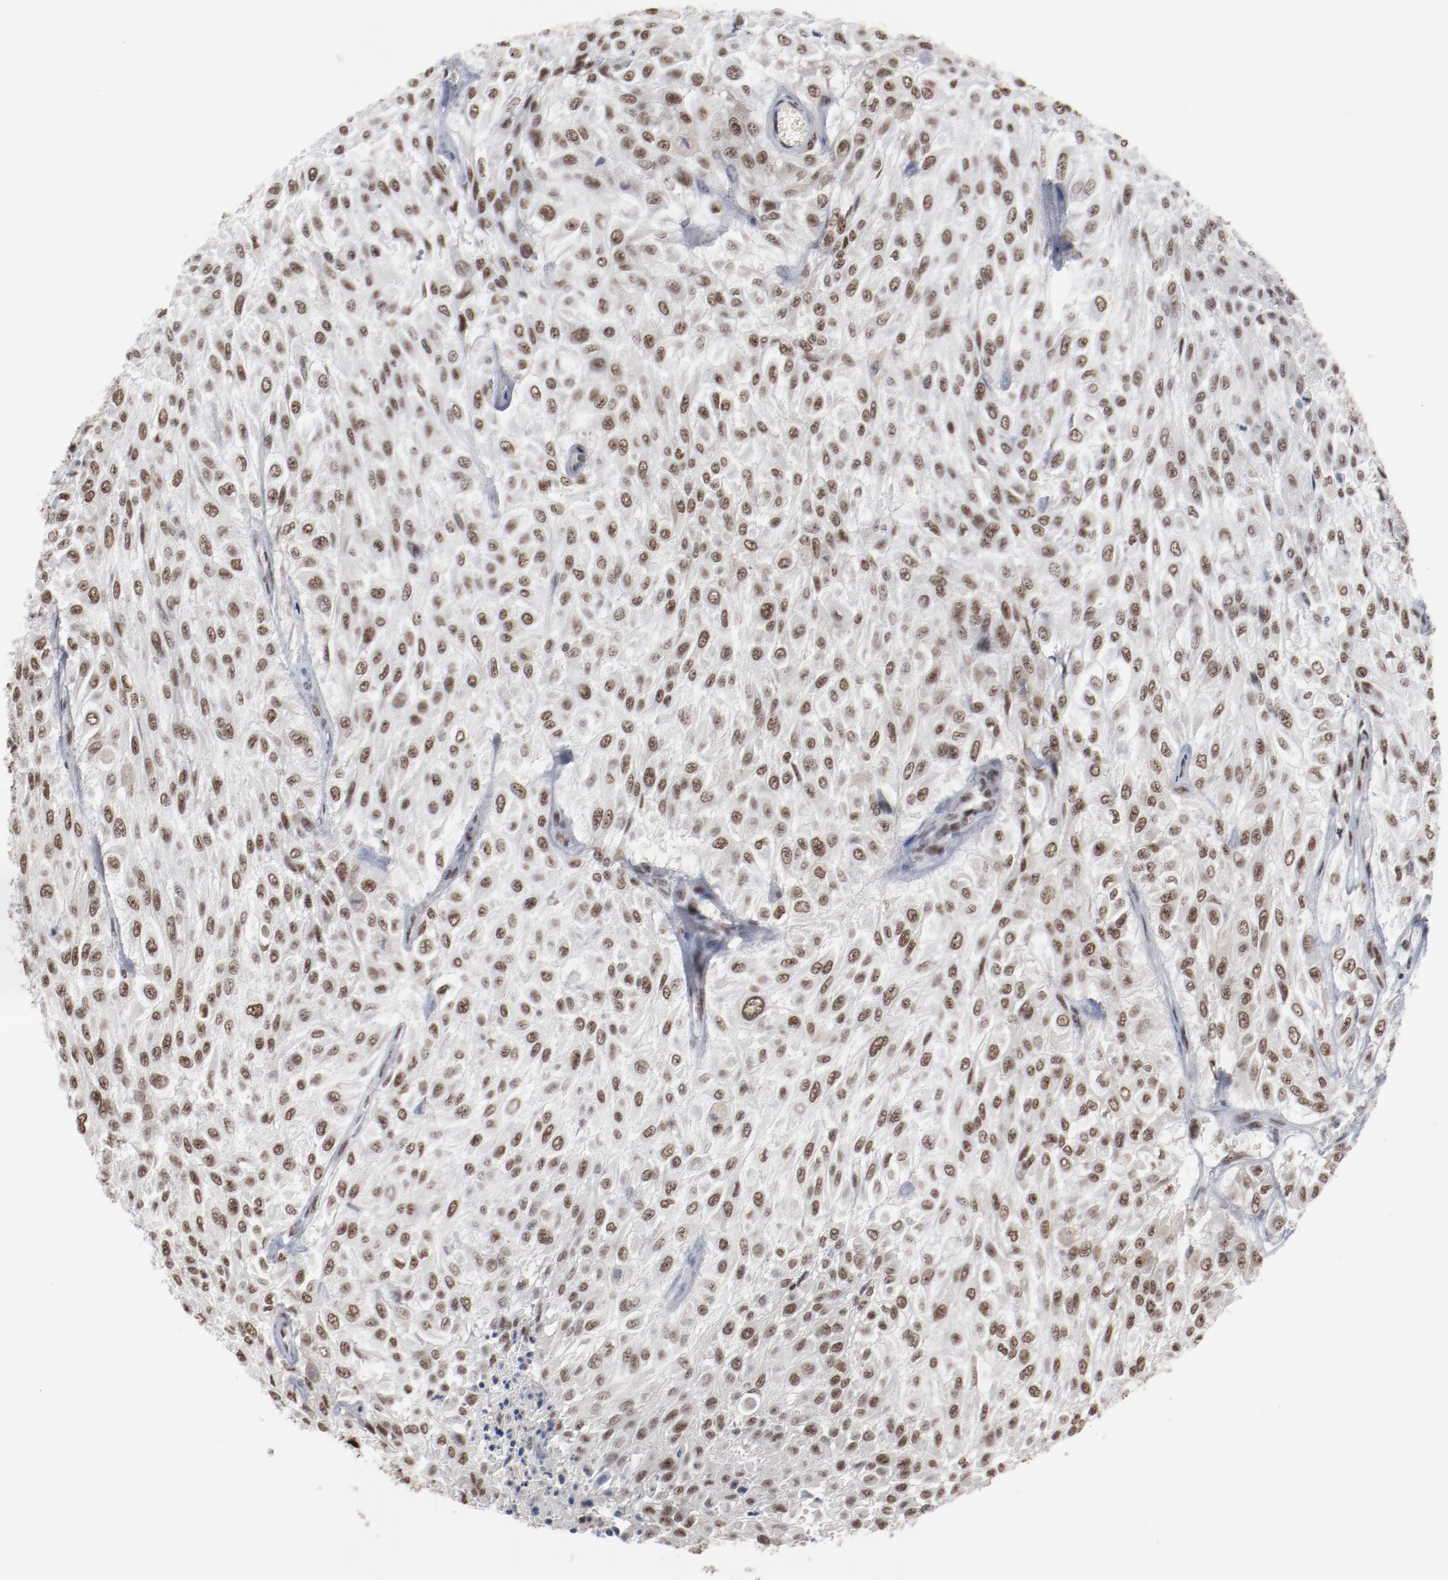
{"staining": {"intensity": "moderate", "quantity": ">75%", "location": "nuclear"}, "tissue": "urothelial cancer", "cell_type": "Tumor cells", "image_type": "cancer", "snomed": [{"axis": "morphology", "description": "Urothelial carcinoma, High grade"}, {"axis": "topography", "description": "Urinary bladder"}], "caption": "Approximately >75% of tumor cells in urothelial cancer exhibit moderate nuclear protein expression as visualized by brown immunohistochemical staining.", "gene": "BUB3", "patient": {"sex": "male", "age": 57}}